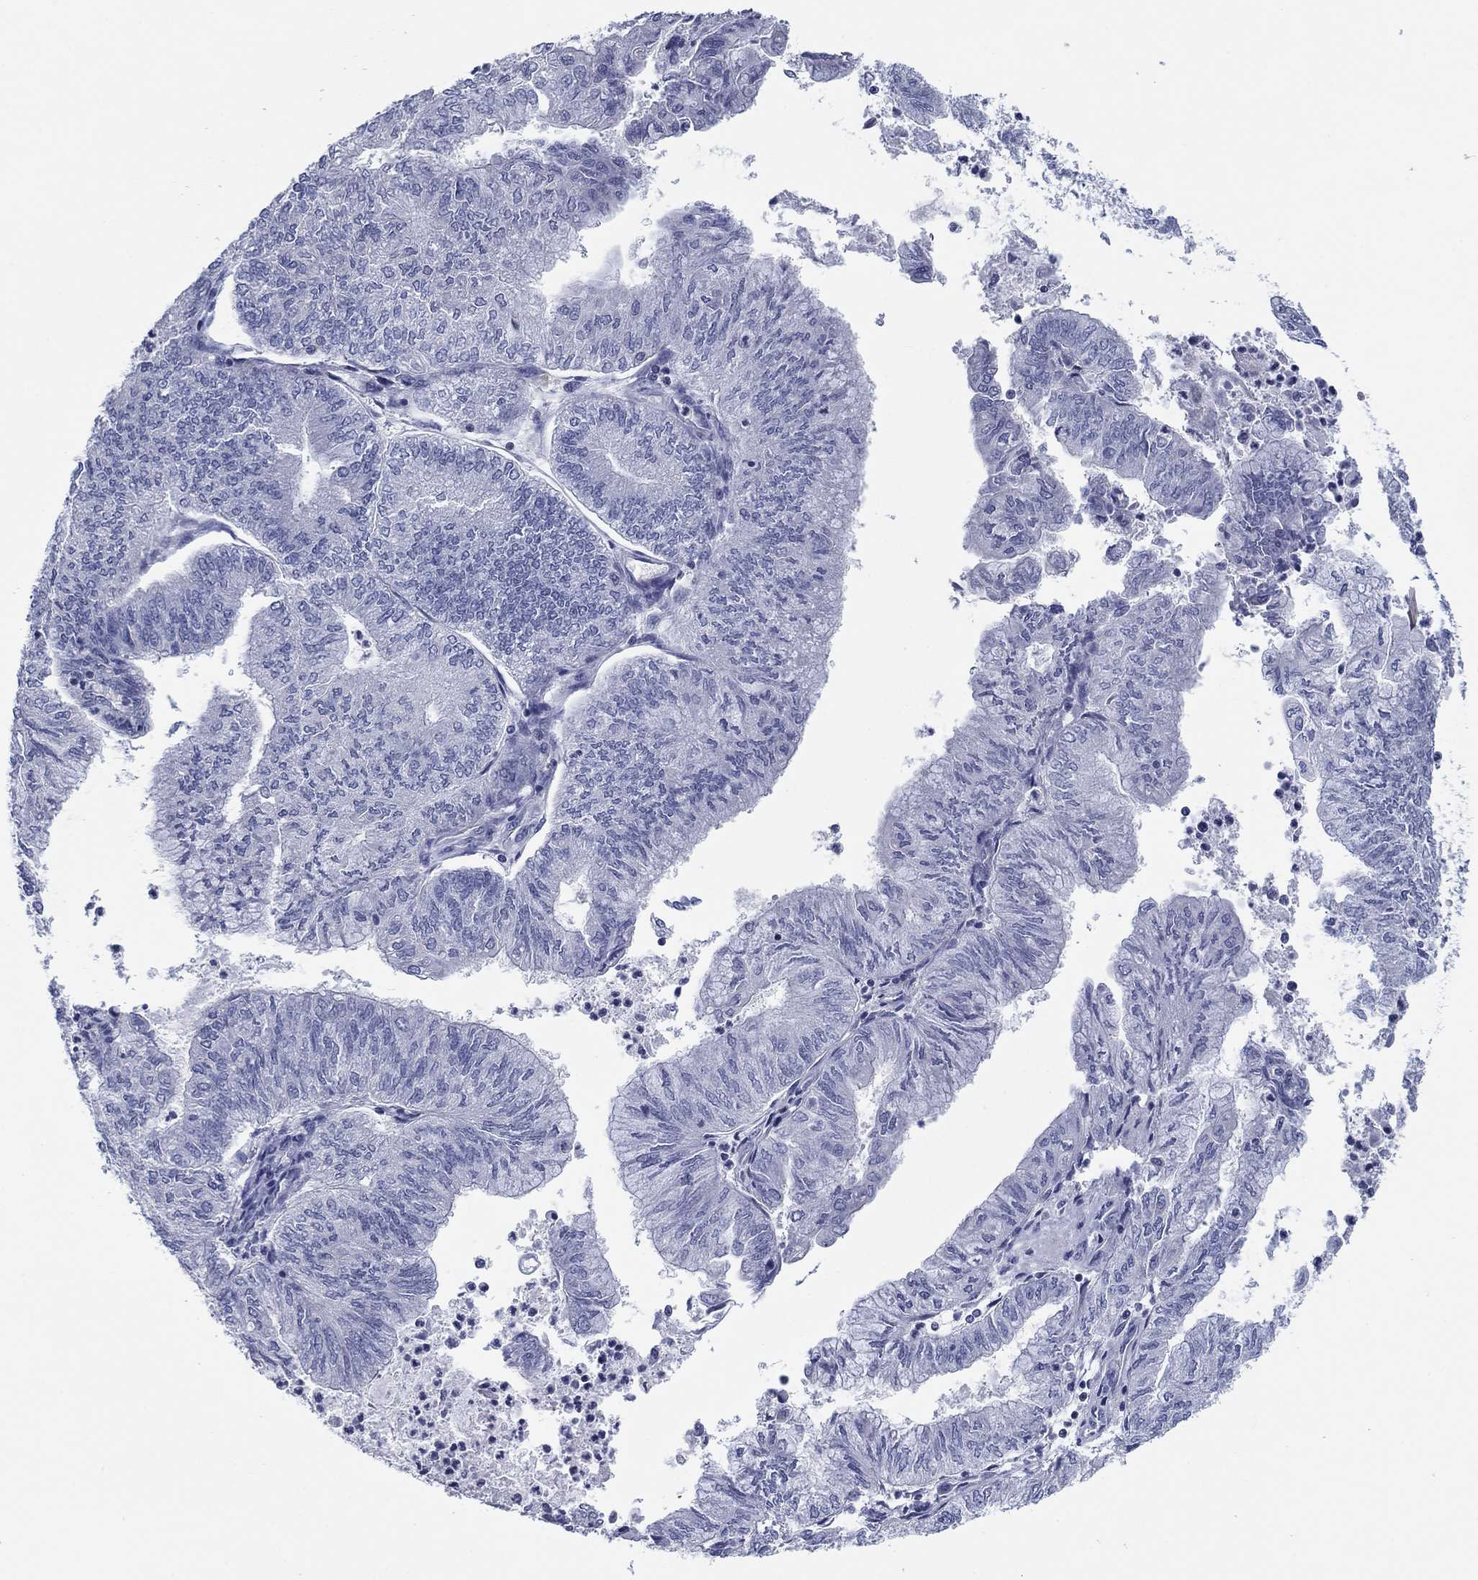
{"staining": {"intensity": "negative", "quantity": "none", "location": "none"}, "tissue": "endometrial cancer", "cell_type": "Tumor cells", "image_type": "cancer", "snomed": [{"axis": "morphology", "description": "Adenocarcinoma, NOS"}, {"axis": "topography", "description": "Endometrium"}], "caption": "An immunohistochemistry image of endometrial cancer is shown. There is no staining in tumor cells of endometrial cancer. The staining was performed using DAB to visualize the protein expression in brown, while the nuclei were stained in blue with hematoxylin (Magnification: 20x).", "gene": "PSD4", "patient": {"sex": "female", "age": 59}}